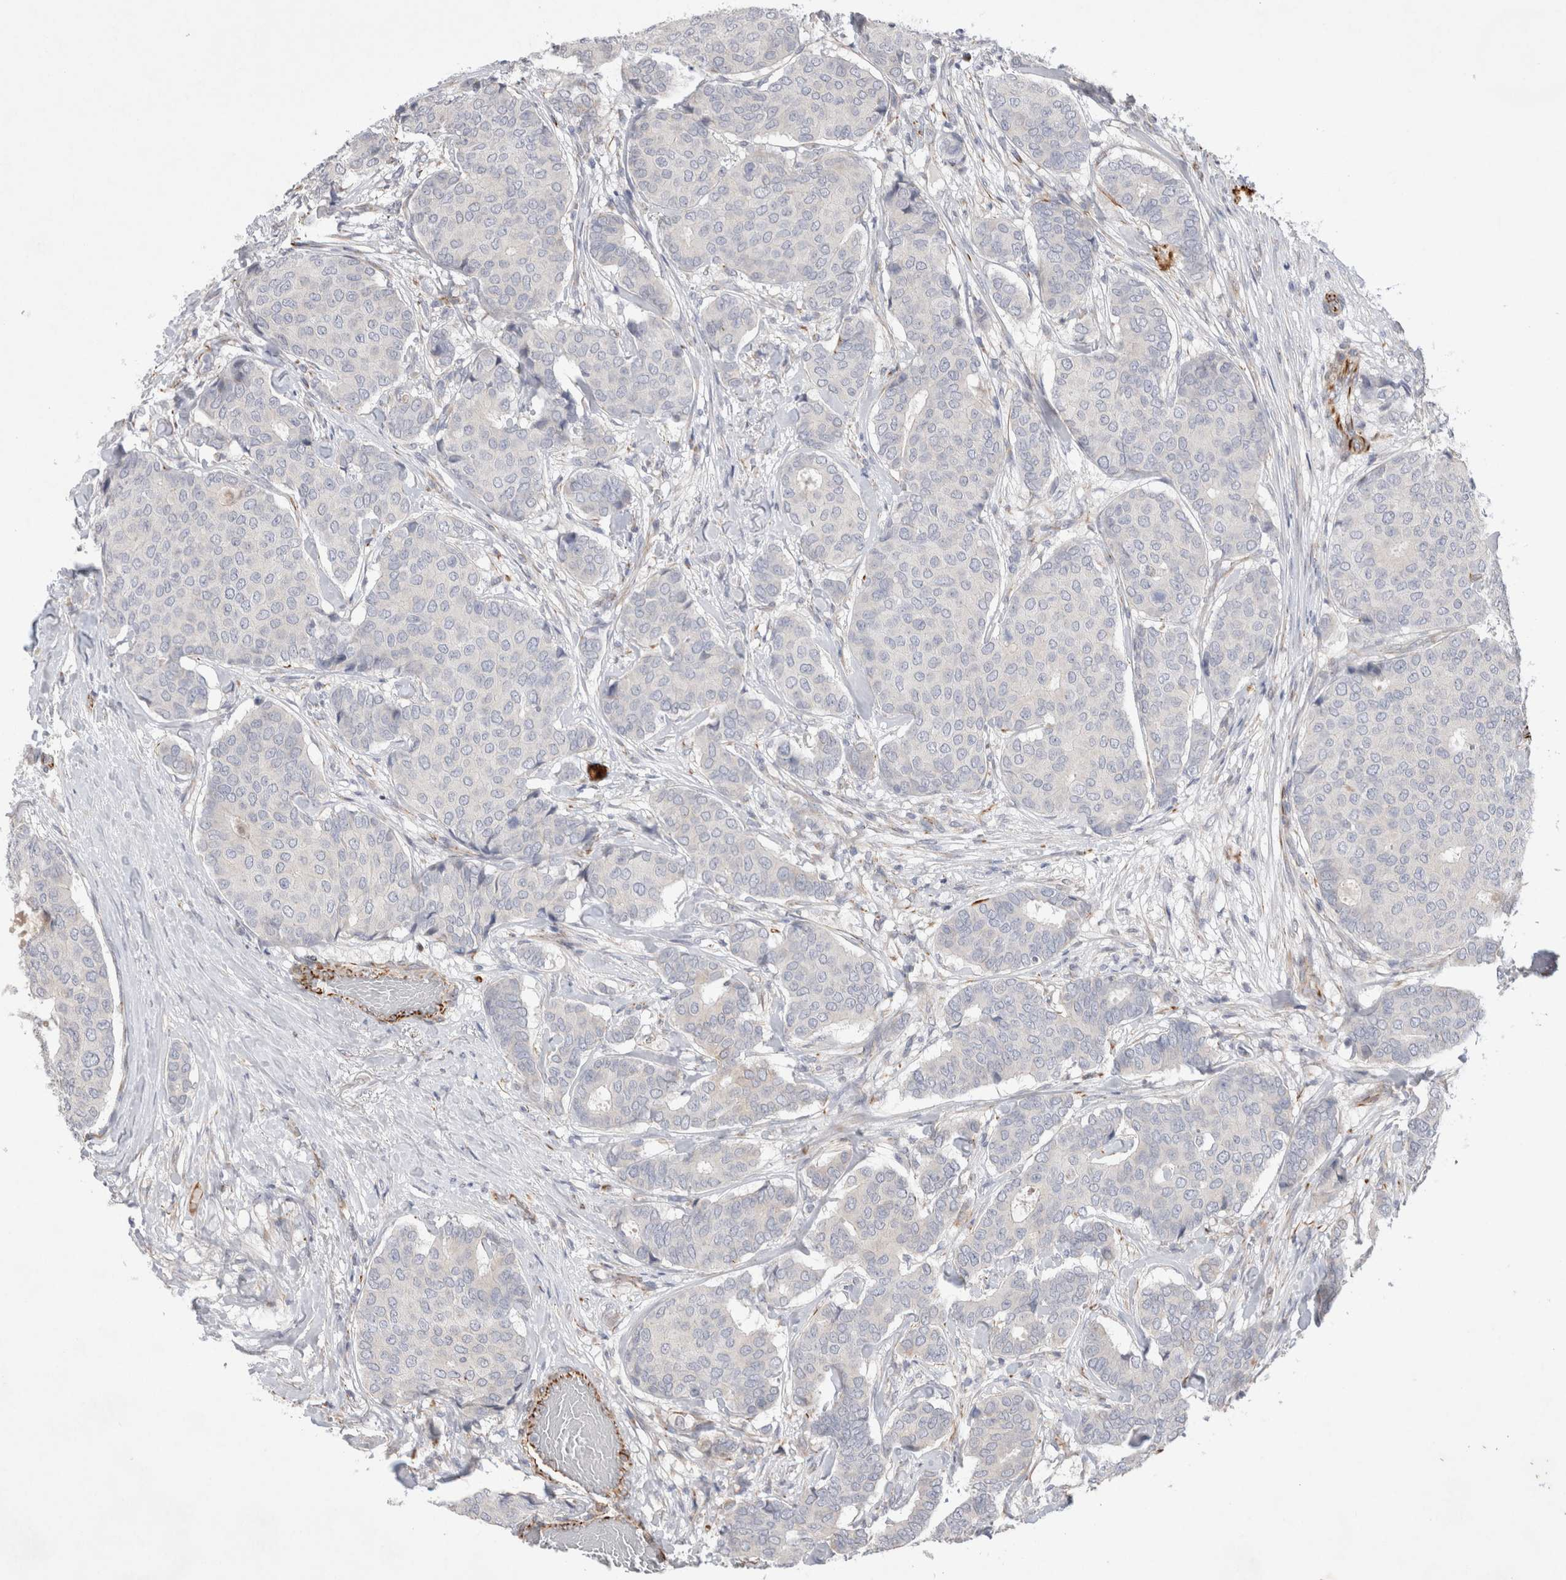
{"staining": {"intensity": "negative", "quantity": "none", "location": "none"}, "tissue": "breast cancer", "cell_type": "Tumor cells", "image_type": "cancer", "snomed": [{"axis": "morphology", "description": "Duct carcinoma"}, {"axis": "topography", "description": "Breast"}], "caption": "A histopathology image of breast invasive ductal carcinoma stained for a protein exhibits no brown staining in tumor cells. Nuclei are stained in blue.", "gene": "NMU", "patient": {"sex": "female", "age": 75}}